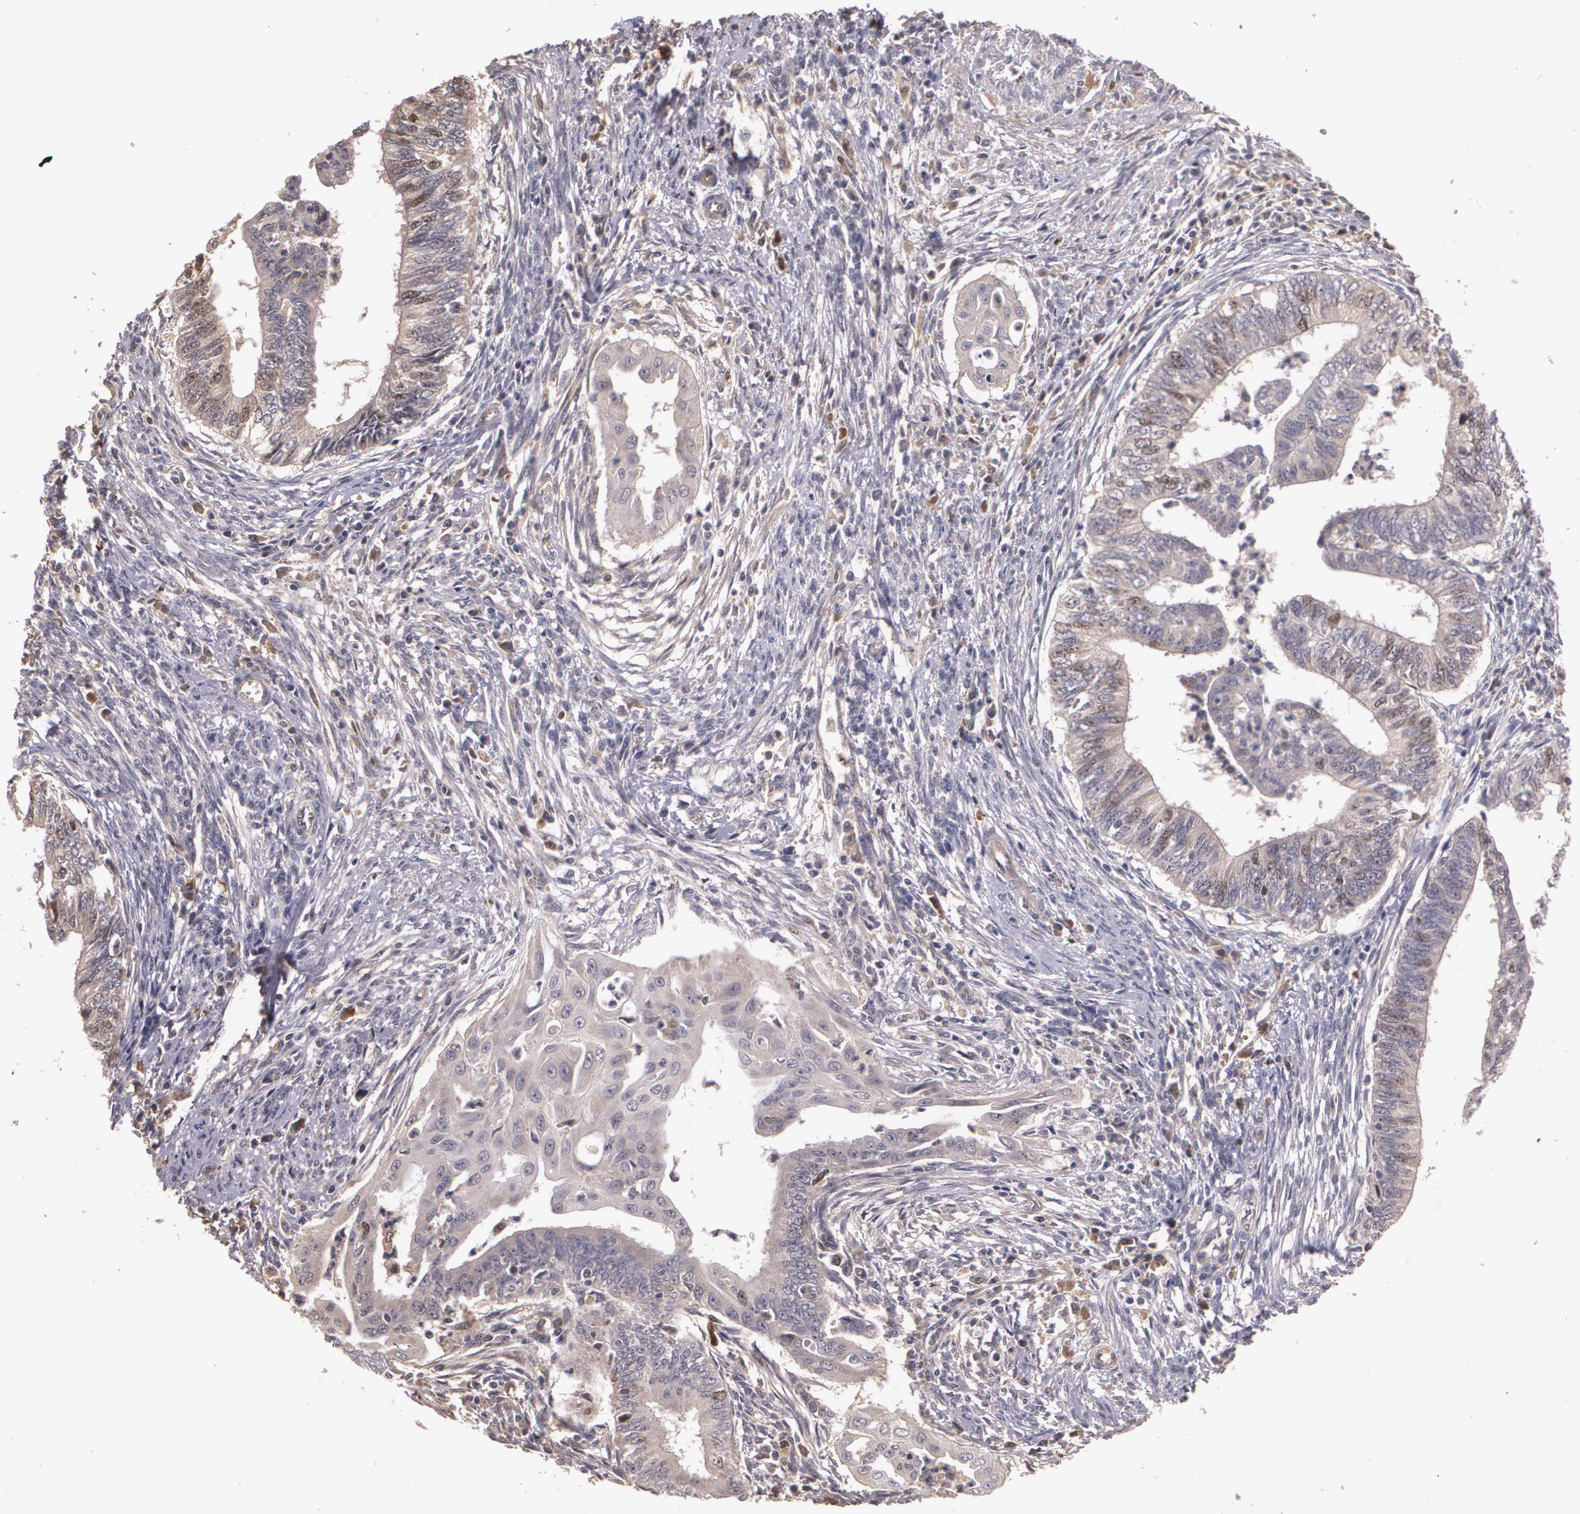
{"staining": {"intensity": "weak", "quantity": "<25%", "location": "cytoplasmic/membranous,nuclear"}, "tissue": "endometrial cancer", "cell_type": "Tumor cells", "image_type": "cancer", "snomed": [{"axis": "morphology", "description": "Adenocarcinoma, NOS"}, {"axis": "topography", "description": "Endometrium"}], "caption": "Tumor cells show no significant staining in adenocarcinoma (endometrial). (DAB immunohistochemistry (IHC) with hematoxylin counter stain).", "gene": "BRCA1", "patient": {"sex": "female", "age": 66}}